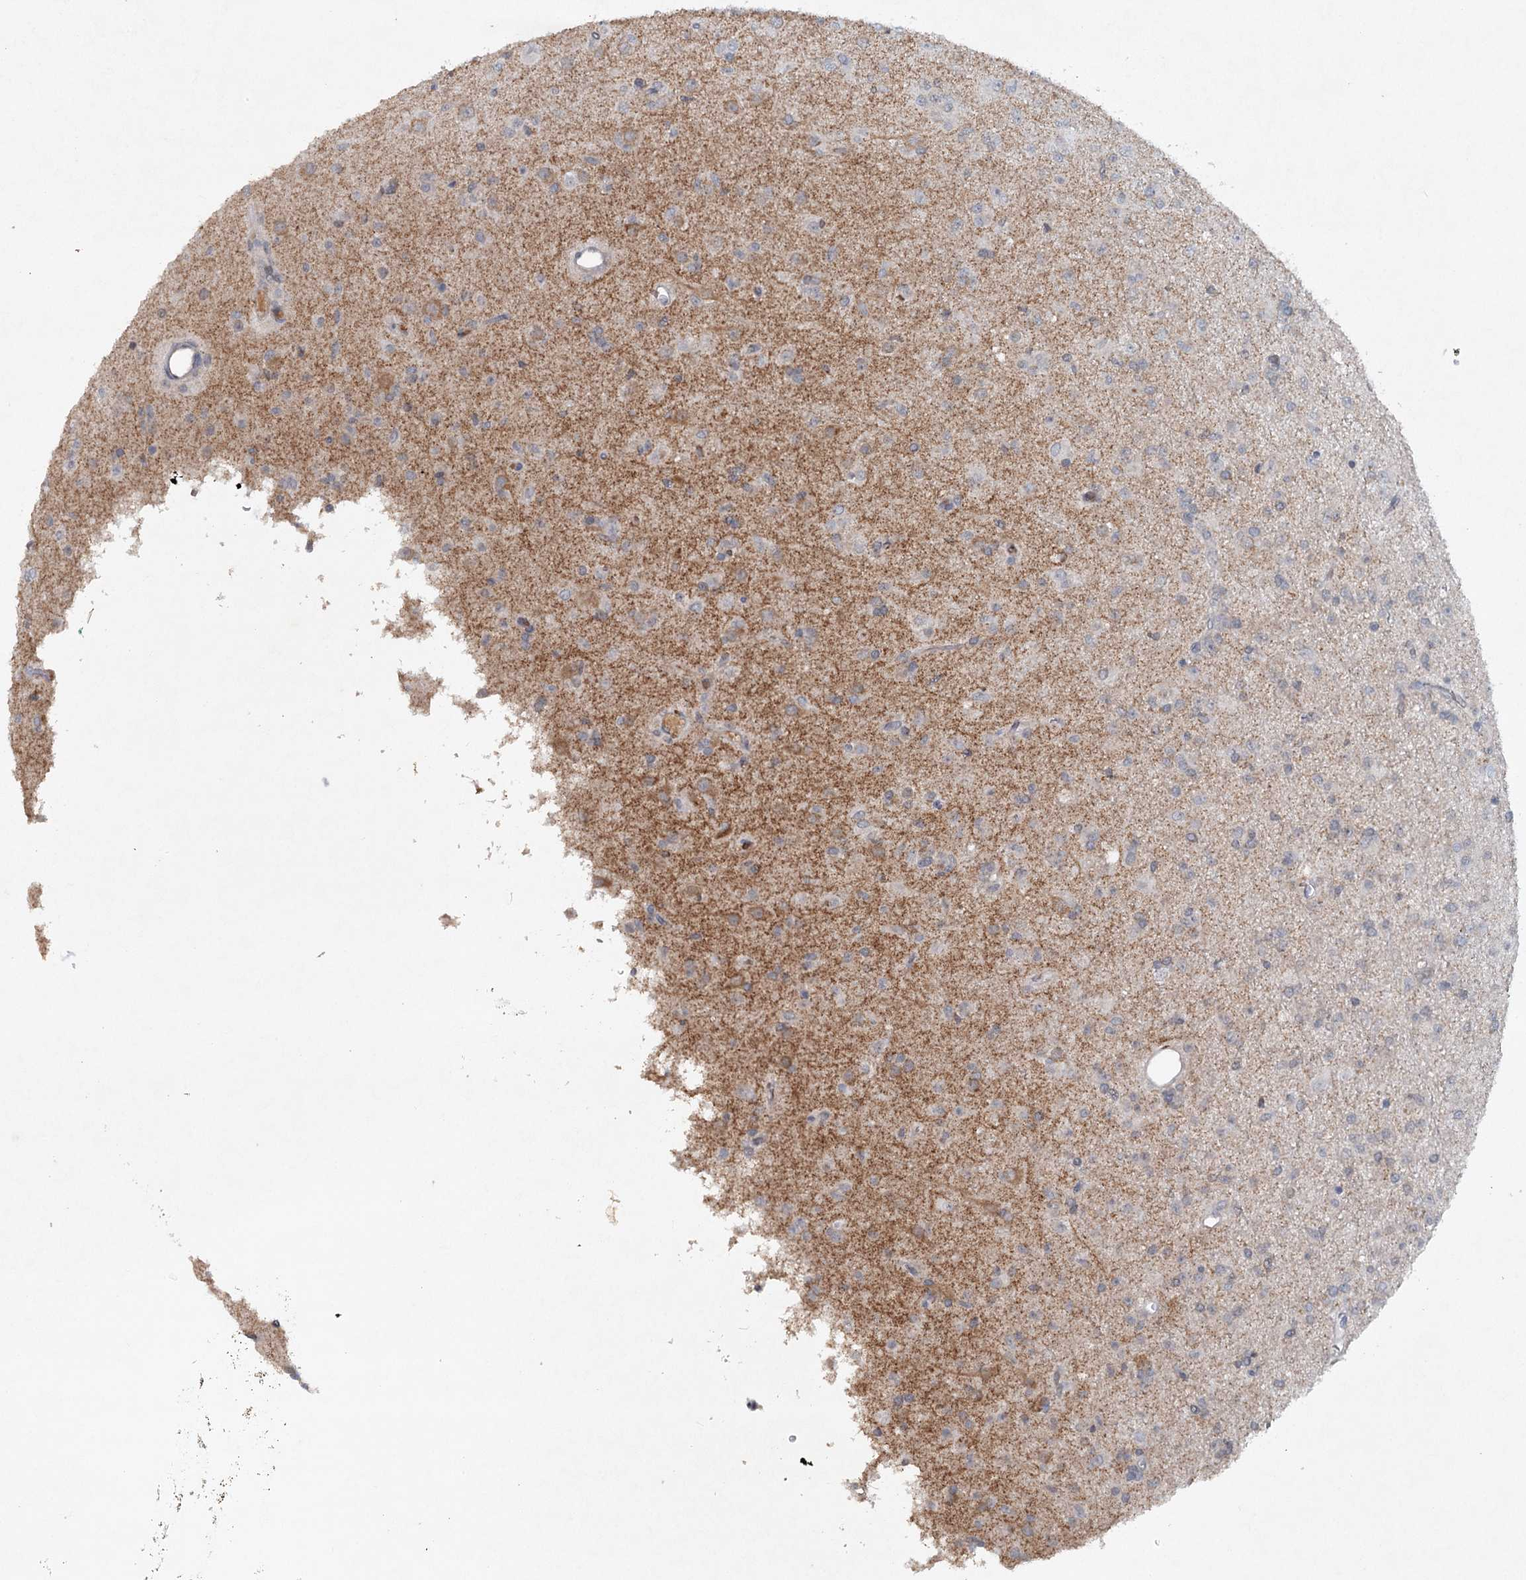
{"staining": {"intensity": "negative", "quantity": "none", "location": "none"}, "tissue": "glioma", "cell_type": "Tumor cells", "image_type": "cancer", "snomed": [{"axis": "morphology", "description": "Glioma, malignant, Low grade"}, {"axis": "topography", "description": "Brain"}], "caption": "The histopathology image demonstrates no significant positivity in tumor cells of glioma. The staining was performed using DAB to visualize the protein expression in brown, while the nuclei were stained in blue with hematoxylin (Magnification: 20x).", "gene": "SYNPO", "patient": {"sex": "male", "age": 65}}